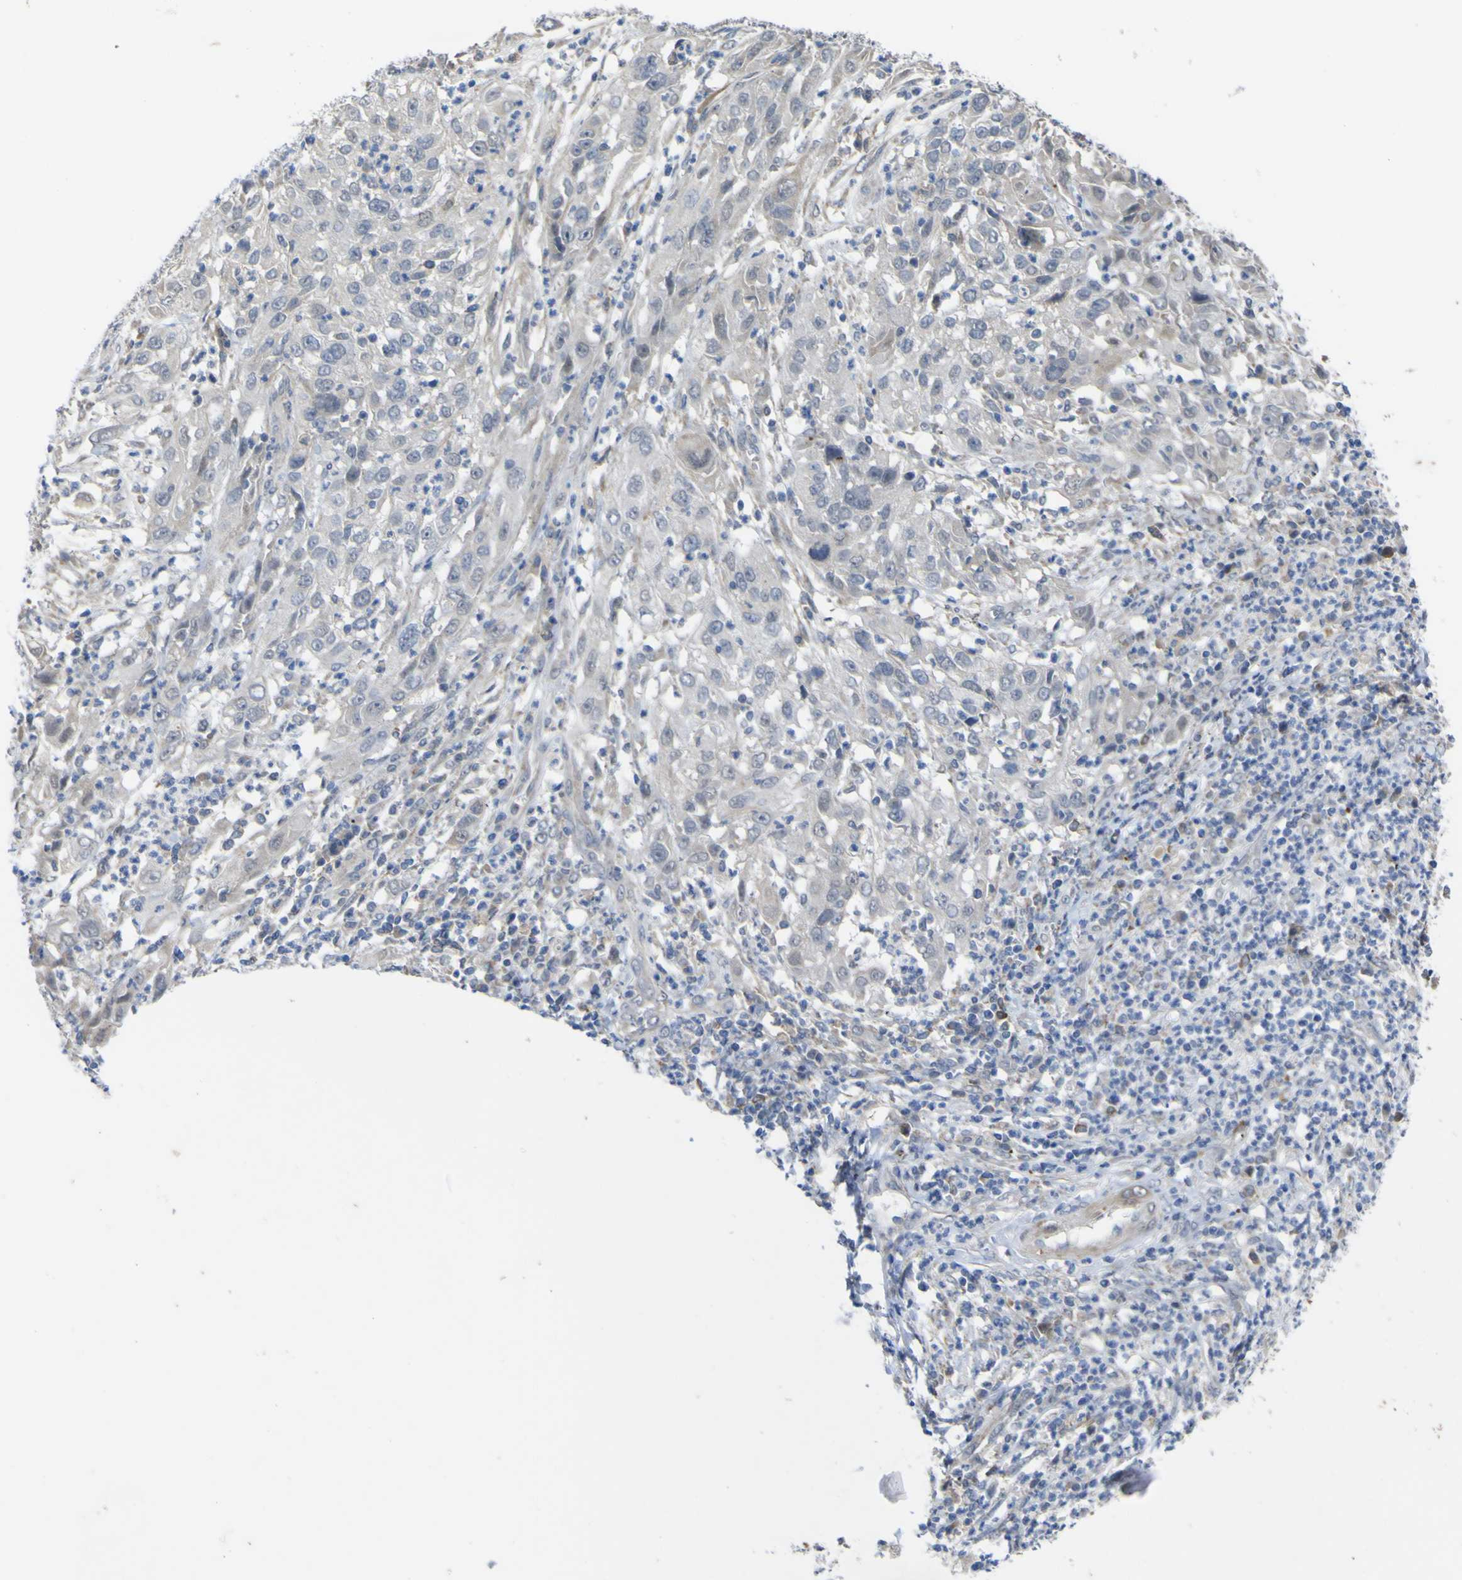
{"staining": {"intensity": "negative", "quantity": "none", "location": "none"}, "tissue": "cervical cancer", "cell_type": "Tumor cells", "image_type": "cancer", "snomed": [{"axis": "morphology", "description": "Squamous cell carcinoma, NOS"}, {"axis": "topography", "description": "Cervix"}], "caption": "IHC micrograph of human cervical squamous cell carcinoma stained for a protein (brown), which reveals no positivity in tumor cells.", "gene": "TNFRSF11A", "patient": {"sex": "female", "age": 32}}